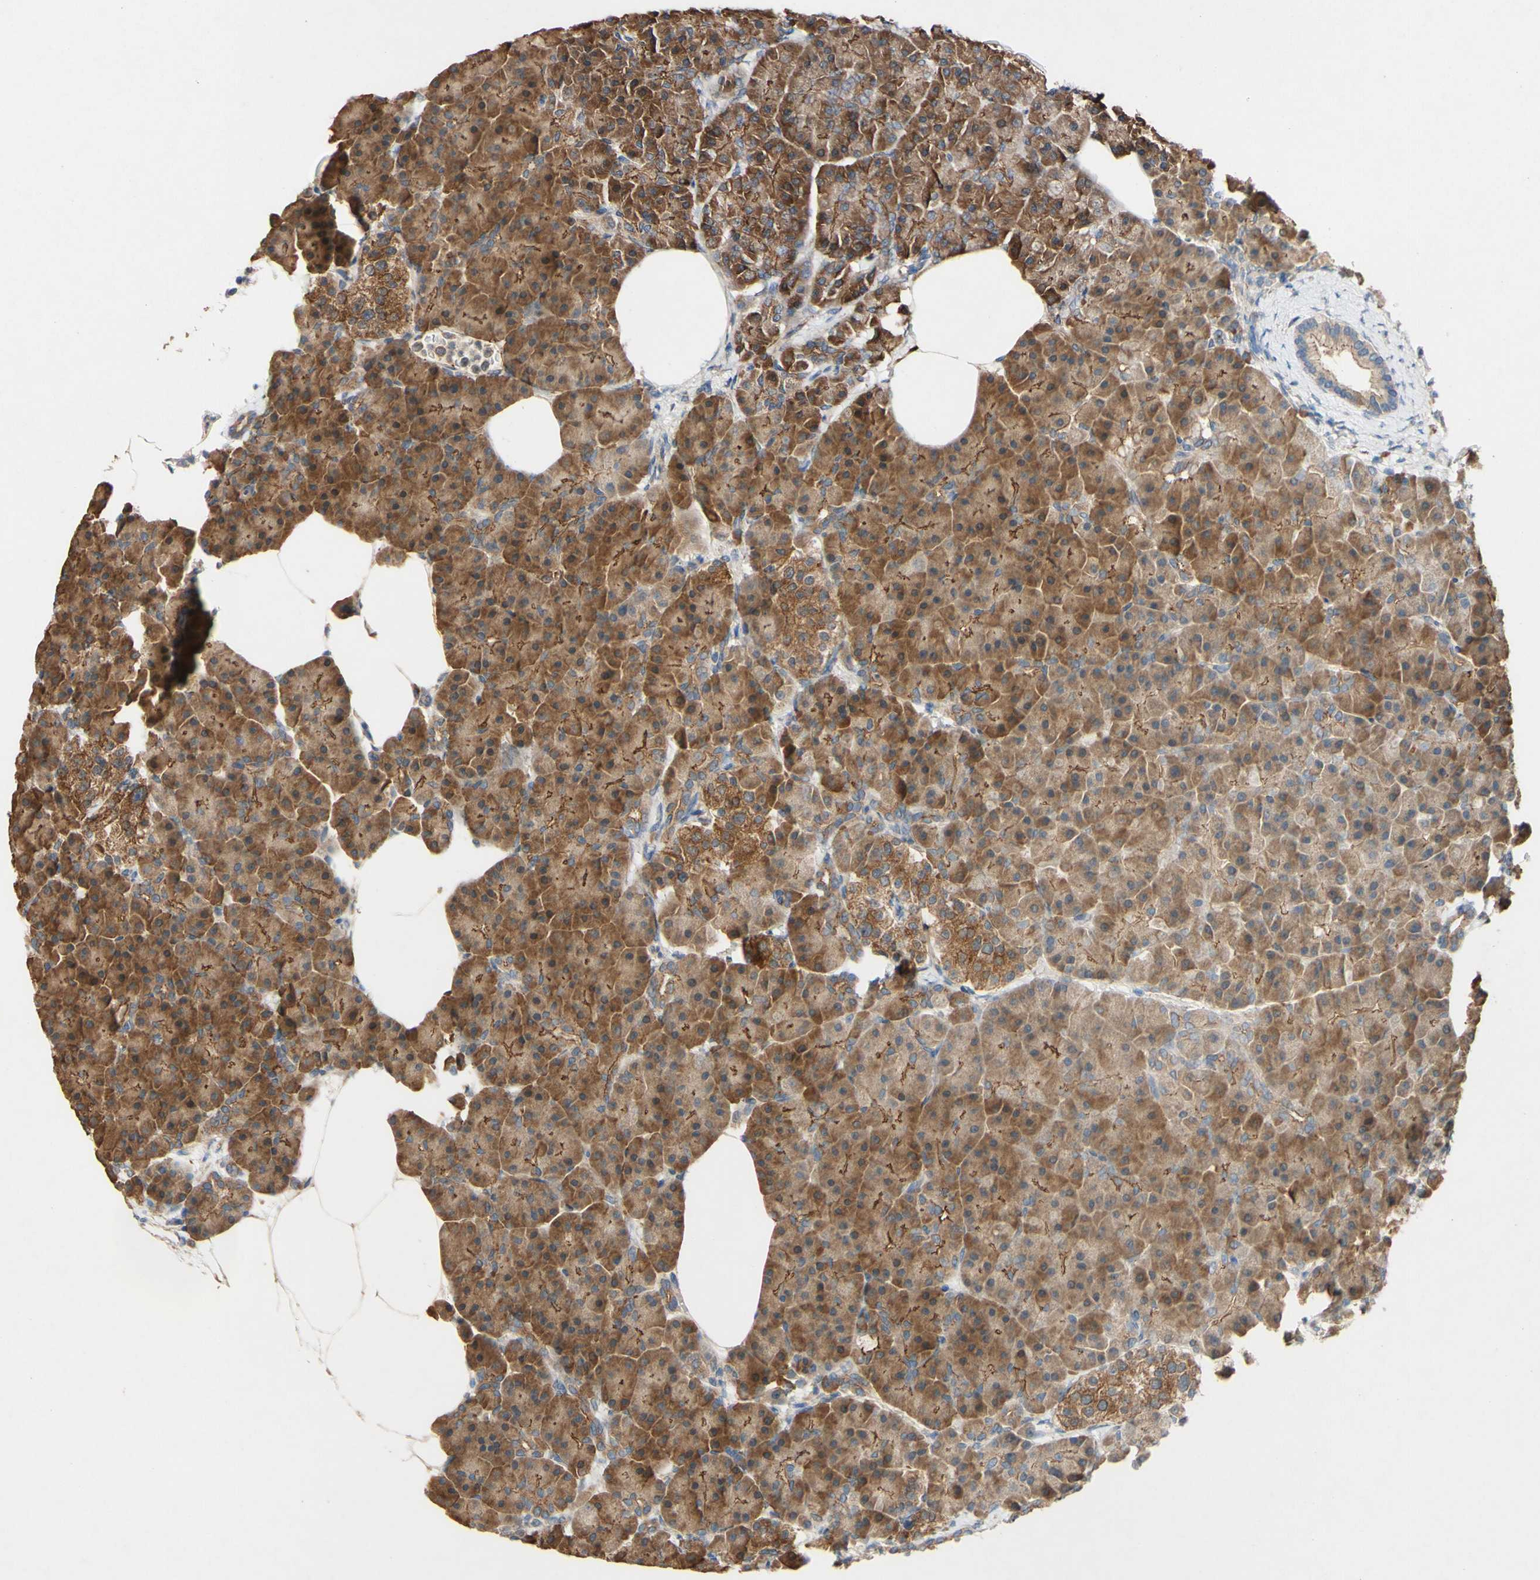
{"staining": {"intensity": "strong", "quantity": ">75%", "location": "cytoplasmic/membranous"}, "tissue": "pancreas", "cell_type": "Exocrine glandular cells", "image_type": "normal", "snomed": [{"axis": "morphology", "description": "Normal tissue, NOS"}, {"axis": "topography", "description": "Pancreas"}], "caption": "Immunohistochemical staining of benign pancreas displays high levels of strong cytoplasmic/membranous expression in about >75% of exocrine glandular cells.", "gene": "PDGFB", "patient": {"sex": "female", "age": 70}}